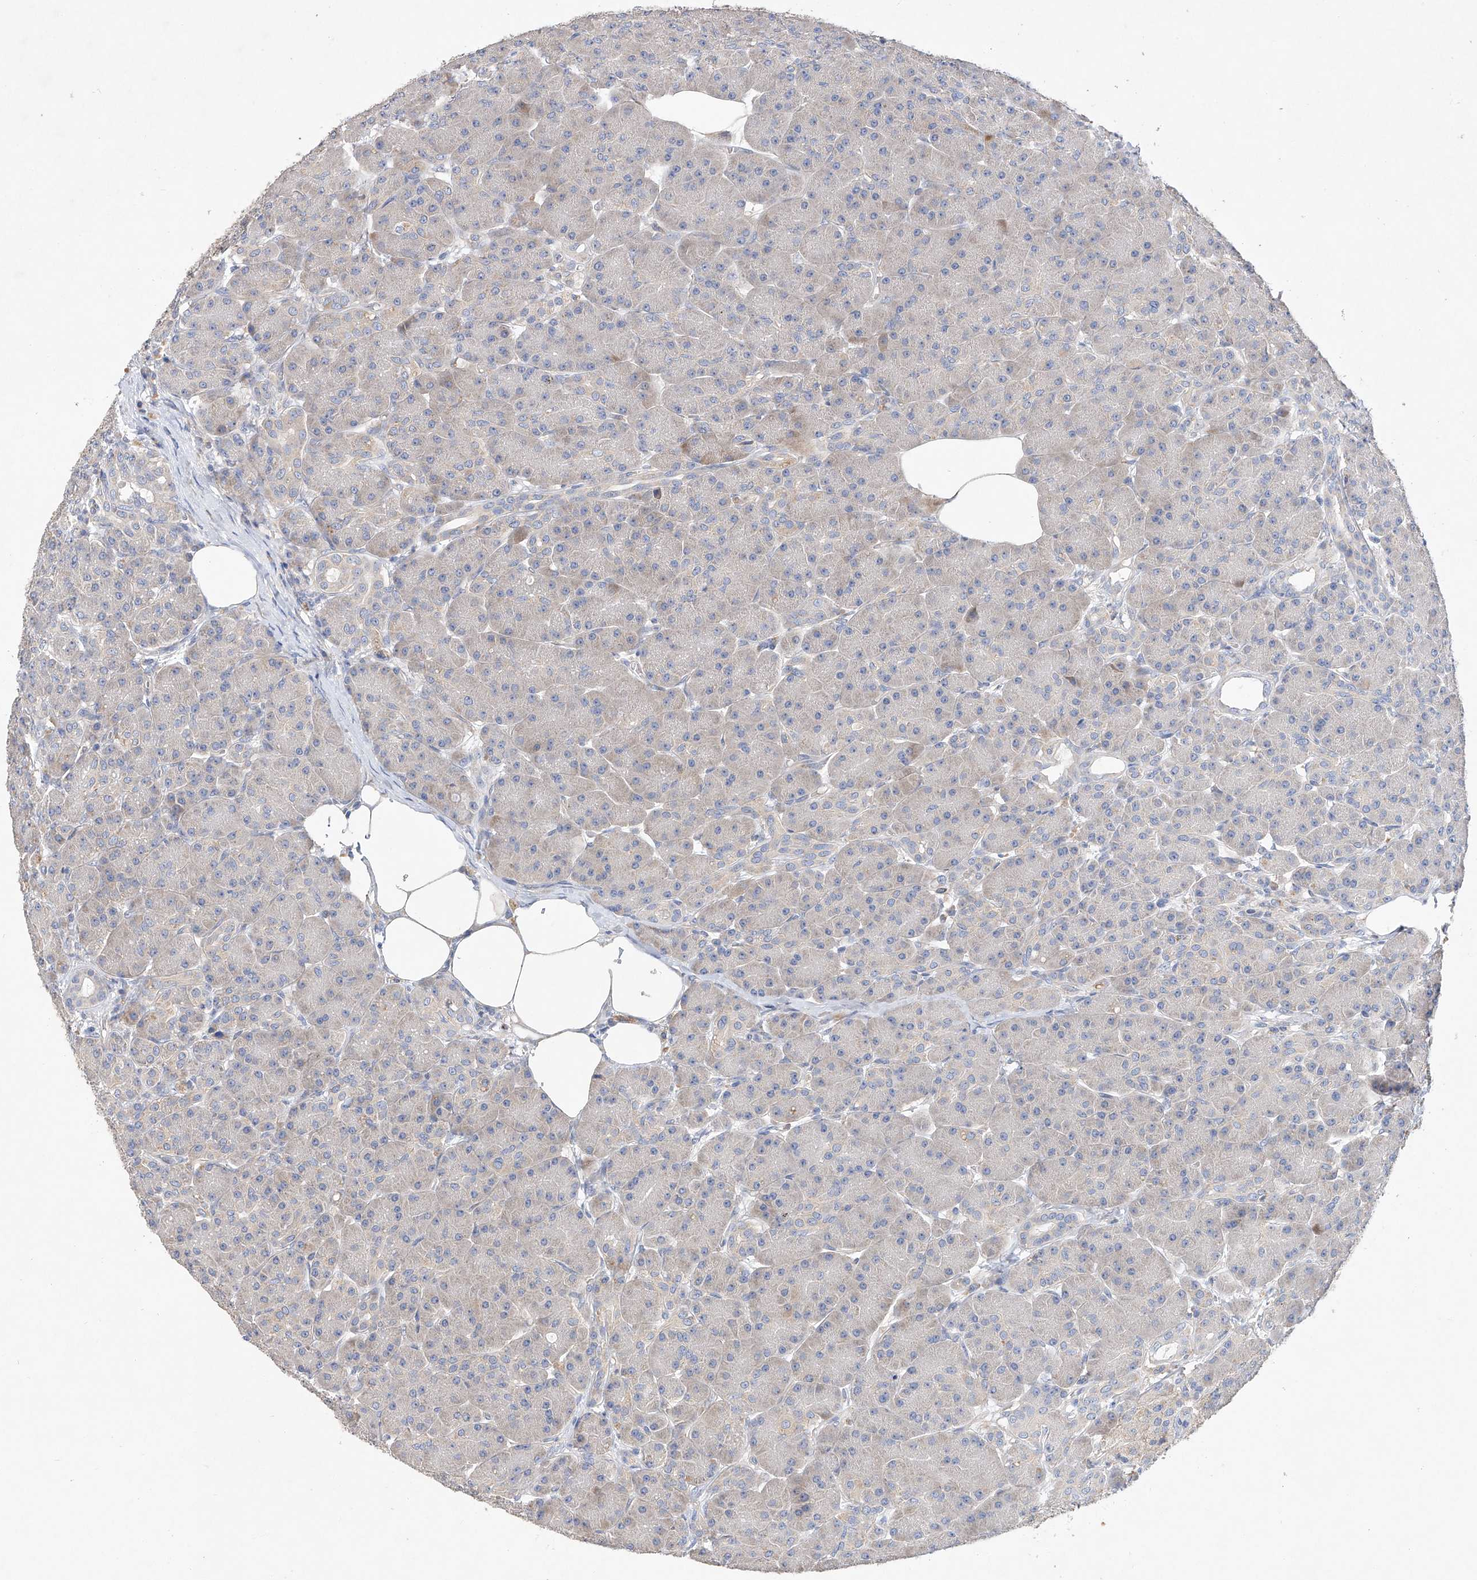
{"staining": {"intensity": "moderate", "quantity": "<25%", "location": "cytoplasmic/membranous"}, "tissue": "pancreas", "cell_type": "Exocrine glandular cells", "image_type": "normal", "snomed": [{"axis": "morphology", "description": "Normal tissue, NOS"}, {"axis": "topography", "description": "Pancreas"}], "caption": "The histopathology image demonstrates immunohistochemical staining of benign pancreas. There is moderate cytoplasmic/membranous positivity is seen in about <25% of exocrine glandular cells.", "gene": "AMD1", "patient": {"sex": "male", "age": 63}}